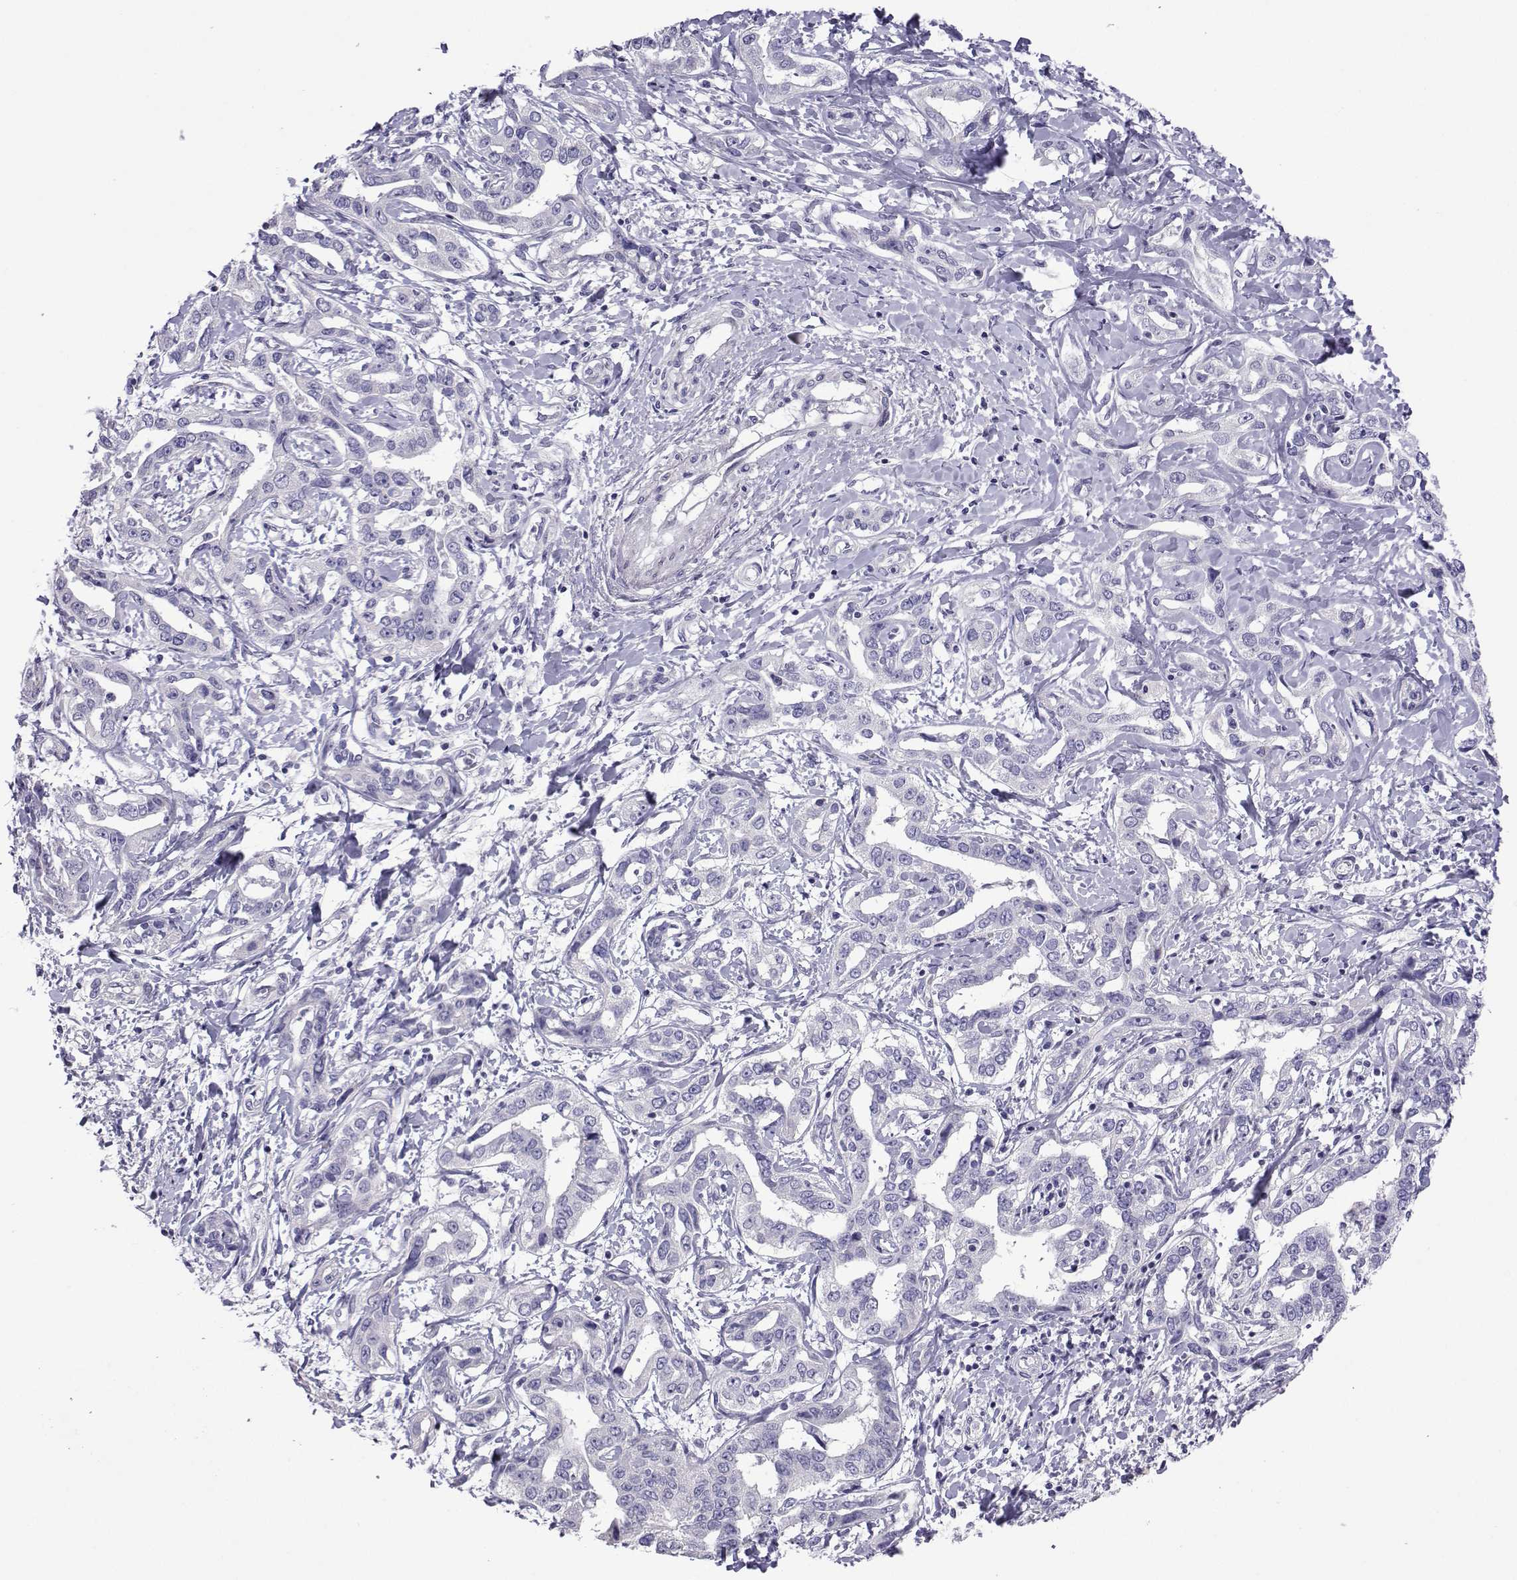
{"staining": {"intensity": "negative", "quantity": "none", "location": "none"}, "tissue": "liver cancer", "cell_type": "Tumor cells", "image_type": "cancer", "snomed": [{"axis": "morphology", "description": "Cholangiocarcinoma"}, {"axis": "topography", "description": "Liver"}], "caption": "DAB immunohistochemical staining of human cholangiocarcinoma (liver) shows no significant expression in tumor cells.", "gene": "CFAP70", "patient": {"sex": "male", "age": 59}}